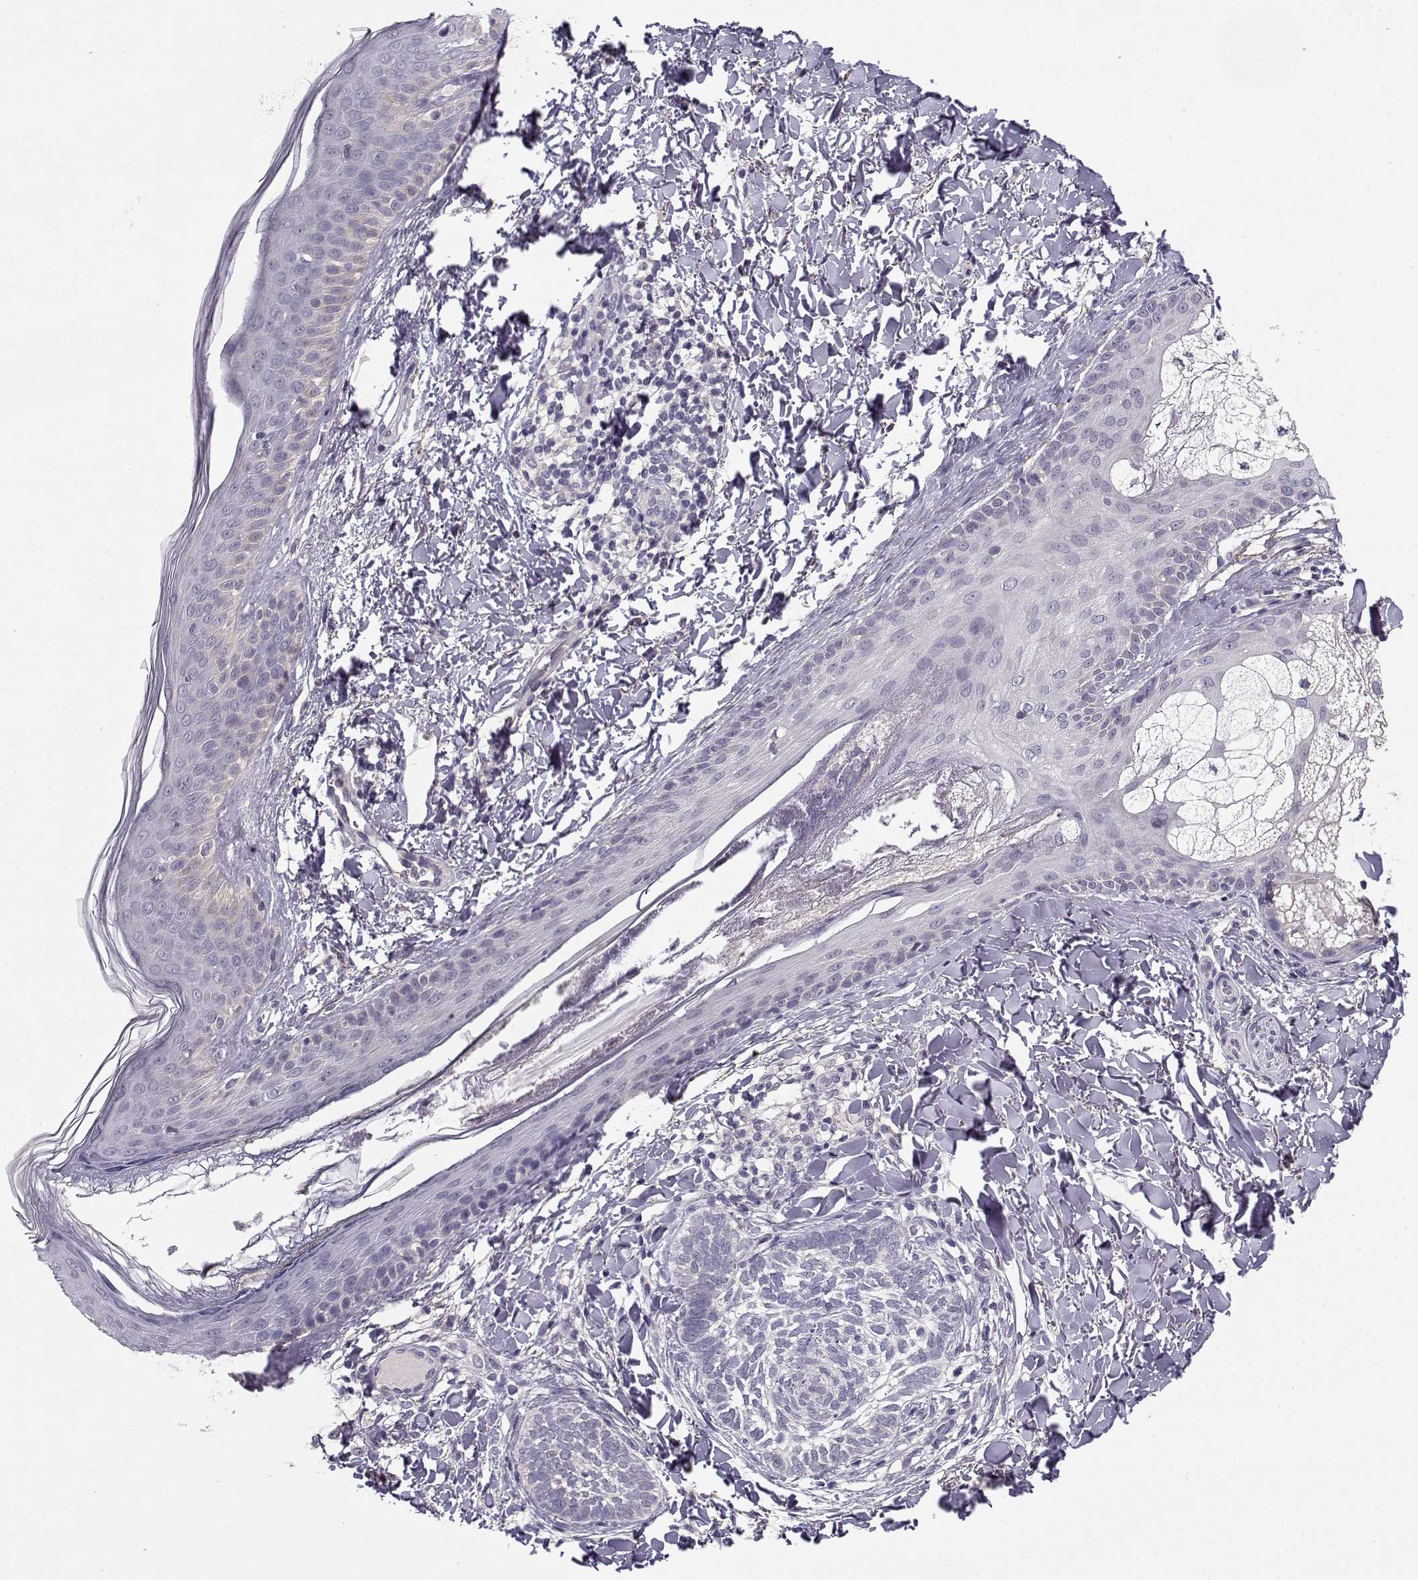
{"staining": {"intensity": "negative", "quantity": "none", "location": "none"}, "tissue": "skin cancer", "cell_type": "Tumor cells", "image_type": "cancer", "snomed": [{"axis": "morphology", "description": "Normal tissue, NOS"}, {"axis": "morphology", "description": "Basal cell carcinoma"}, {"axis": "topography", "description": "Skin"}], "caption": "DAB (3,3'-diaminobenzidine) immunohistochemical staining of basal cell carcinoma (skin) demonstrates no significant staining in tumor cells.", "gene": "TMEM145", "patient": {"sex": "male", "age": 46}}